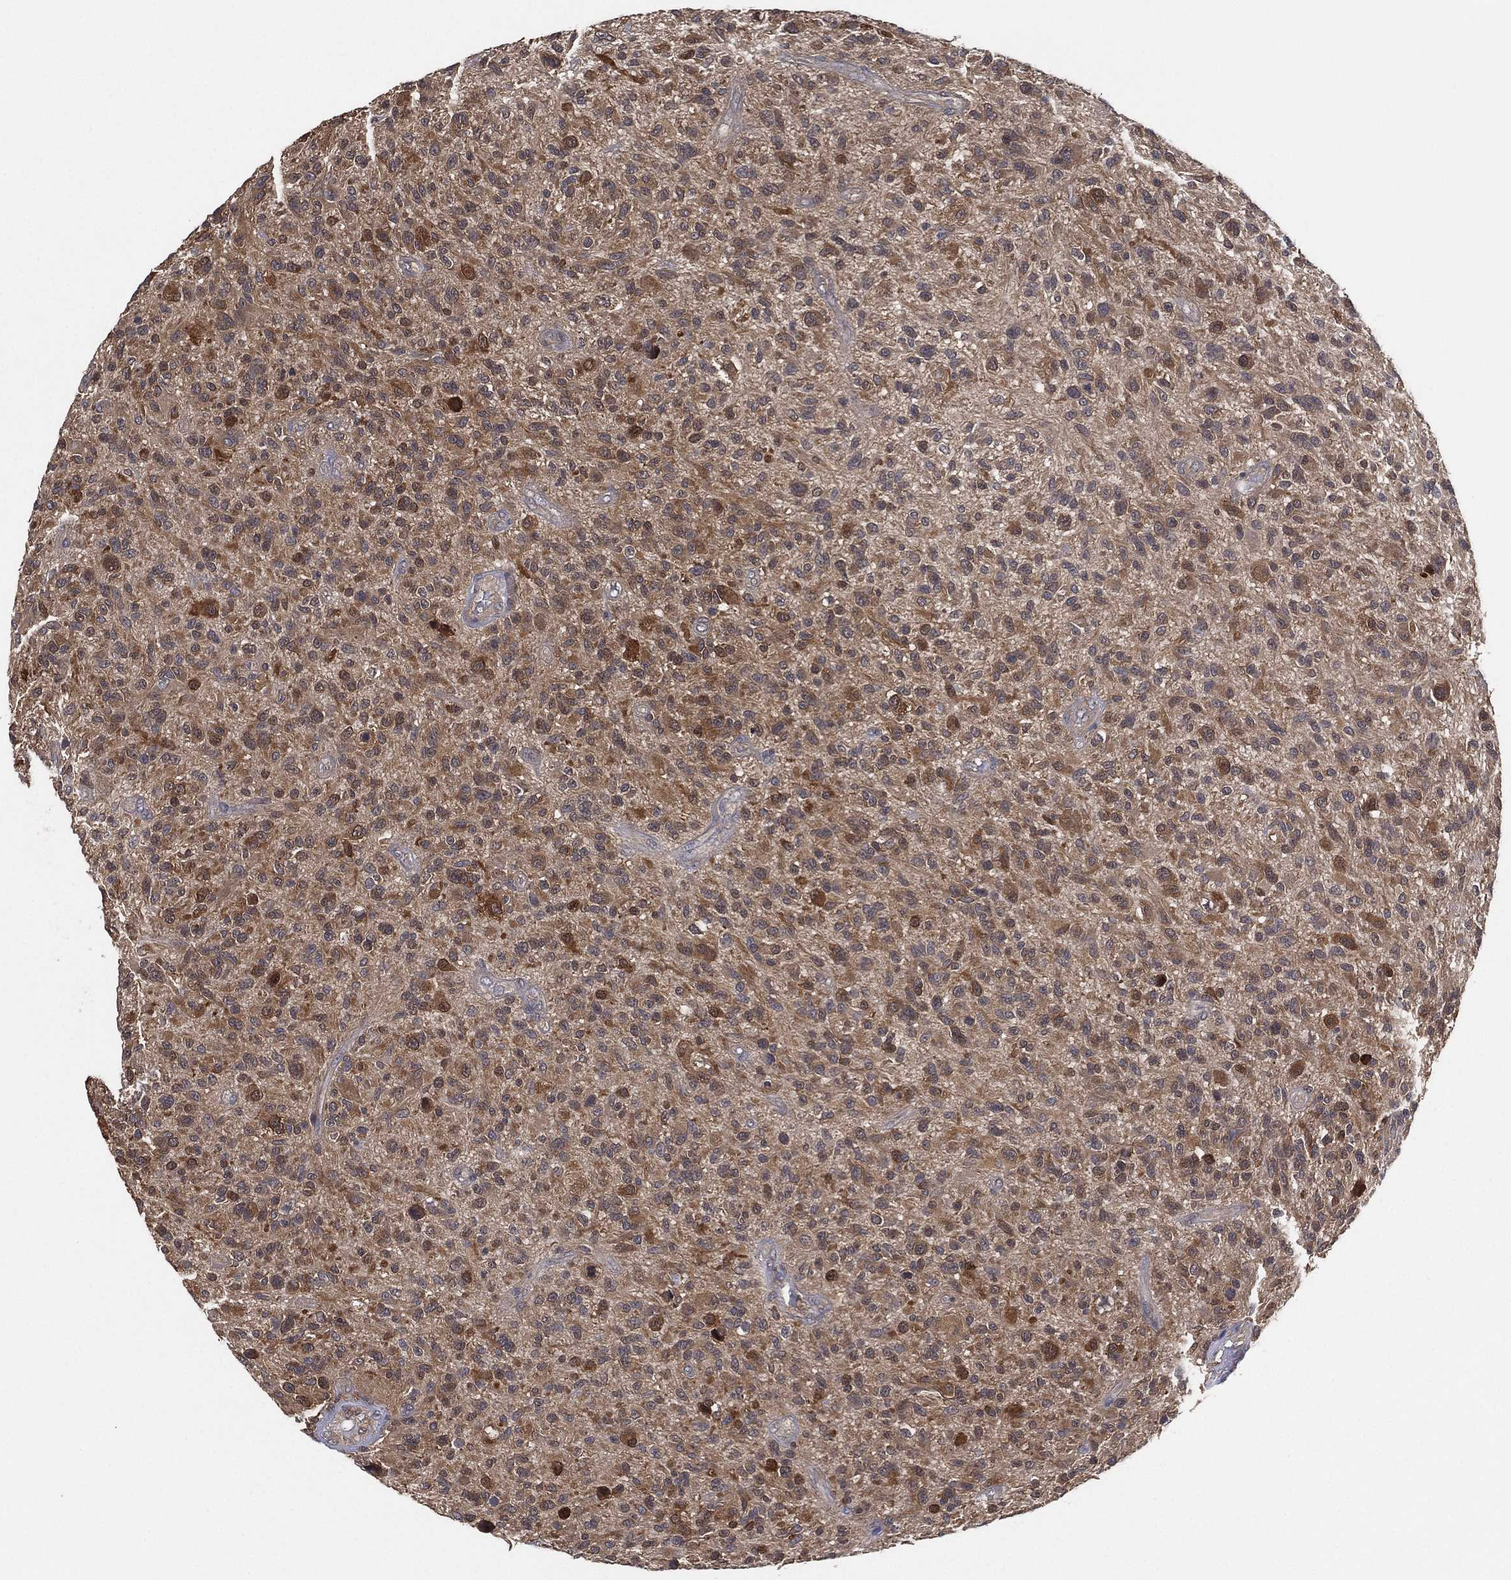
{"staining": {"intensity": "moderate", "quantity": "25%-75%", "location": "cytoplasmic/membranous"}, "tissue": "glioma", "cell_type": "Tumor cells", "image_type": "cancer", "snomed": [{"axis": "morphology", "description": "Glioma, malignant, High grade"}, {"axis": "topography", "description": "Brain"}], "caption": "The photomicrograph reveals immunohistochemical staining of glioma. There is moderate cytoplasmic/membranous positivity is identified in about 25%-75% of tumor cells.", "gene": "PSMG4", "patient": {"sex": "male", "age": 47}}